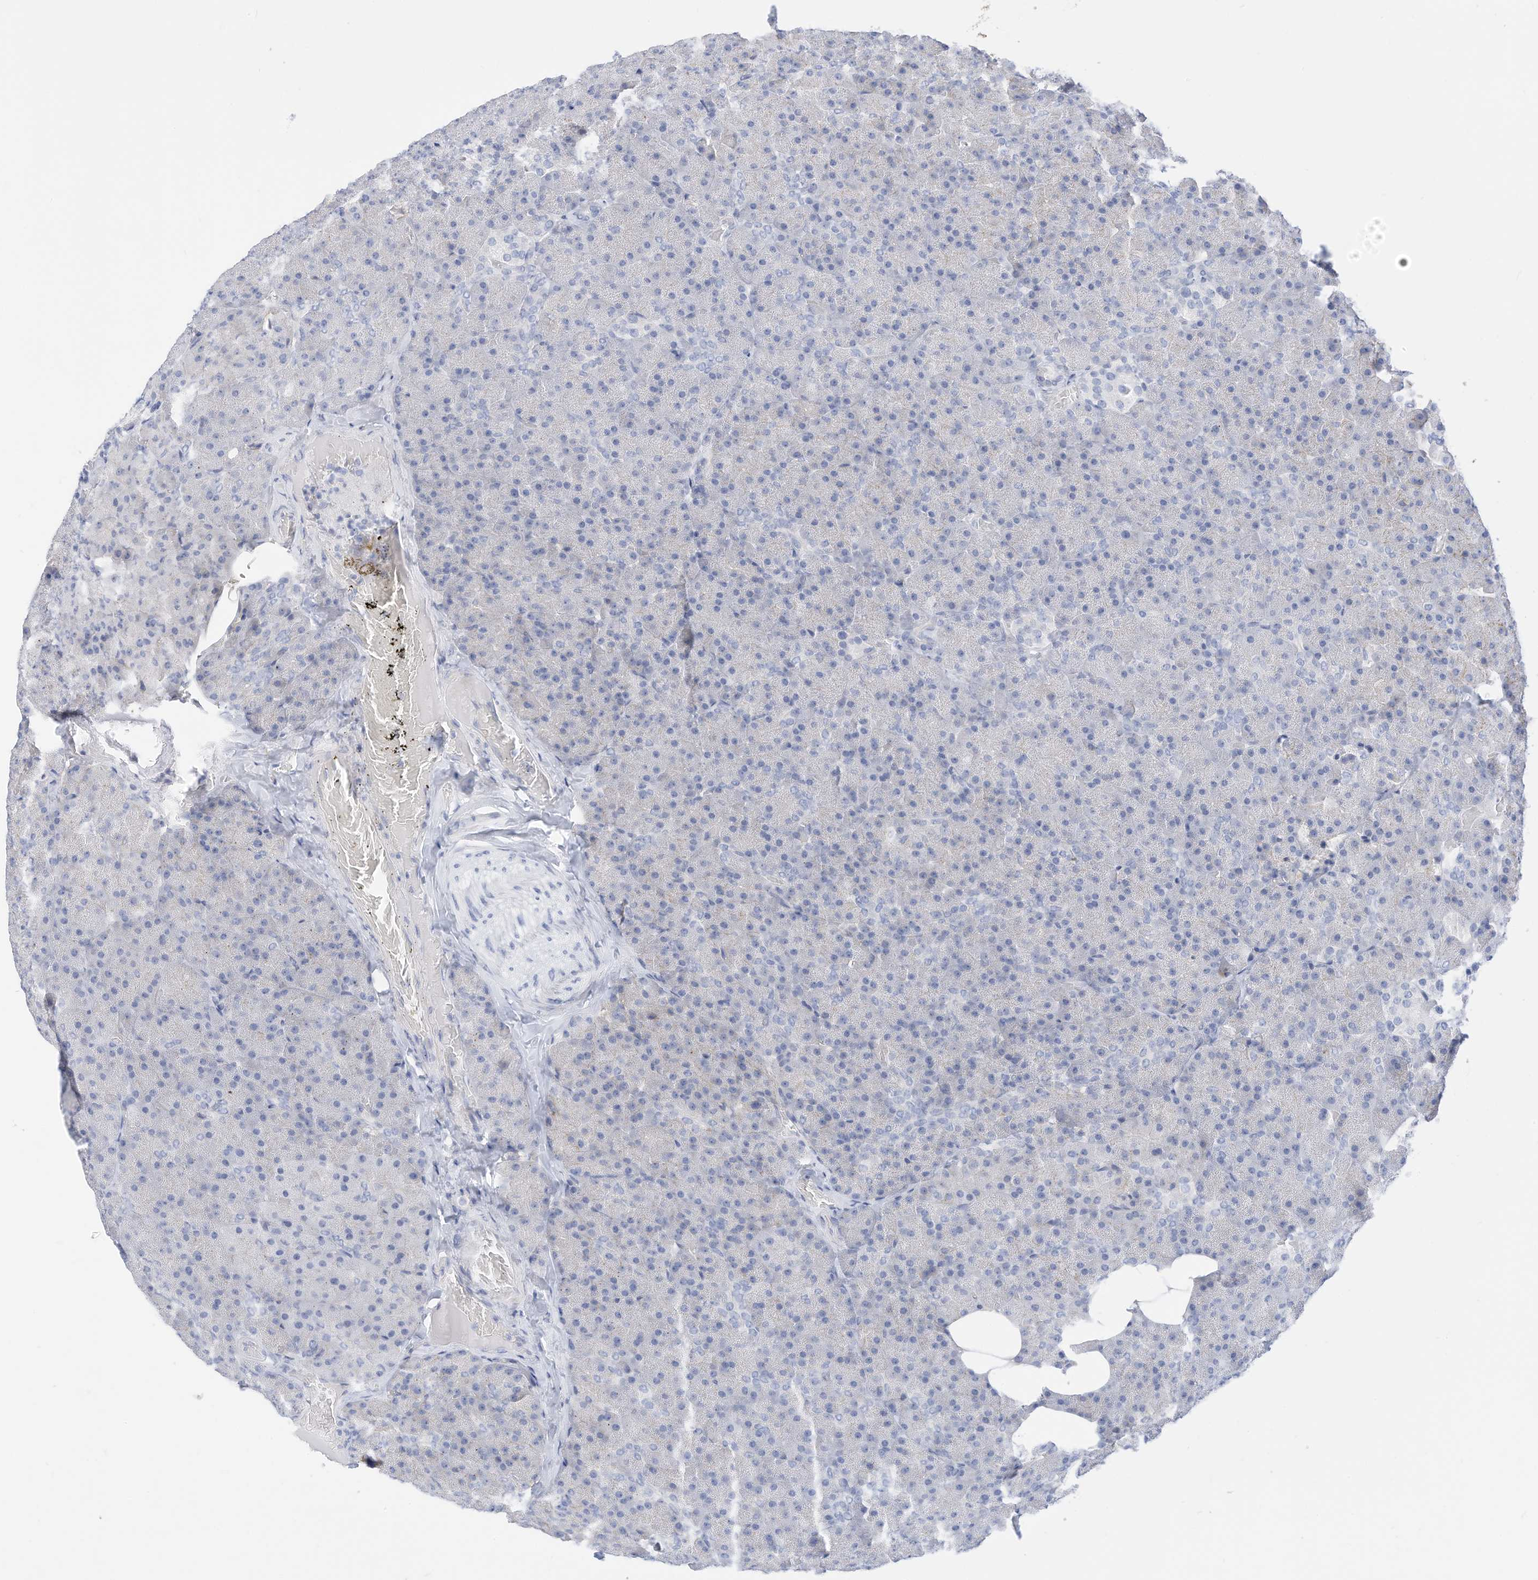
{"staining": {"intensity": "negative", "quantity": "none", "location": "none"}, "tissue": "pancreas", "cell_type": "Exocrine glandular cells", "image_type": "normal", "snomed": [{"axis": "morphology", "description": "Normal tissue, NOS"}, {"axis": "morphology", "description": "Carcinoid, malignant, NOS"}, {"axis": "topography", "description": "Pancreas"}], "caption": "Immunohistochemistry (IHC) histopathology image of unremarkable pancreas: pancreas stained with DAB demonstrates no significant protein positivity in exocrine glandular cells. Nuclei are stained in blue.", "gene": "SPOCD1", "patient": {"sex": "female", "age": 35}}